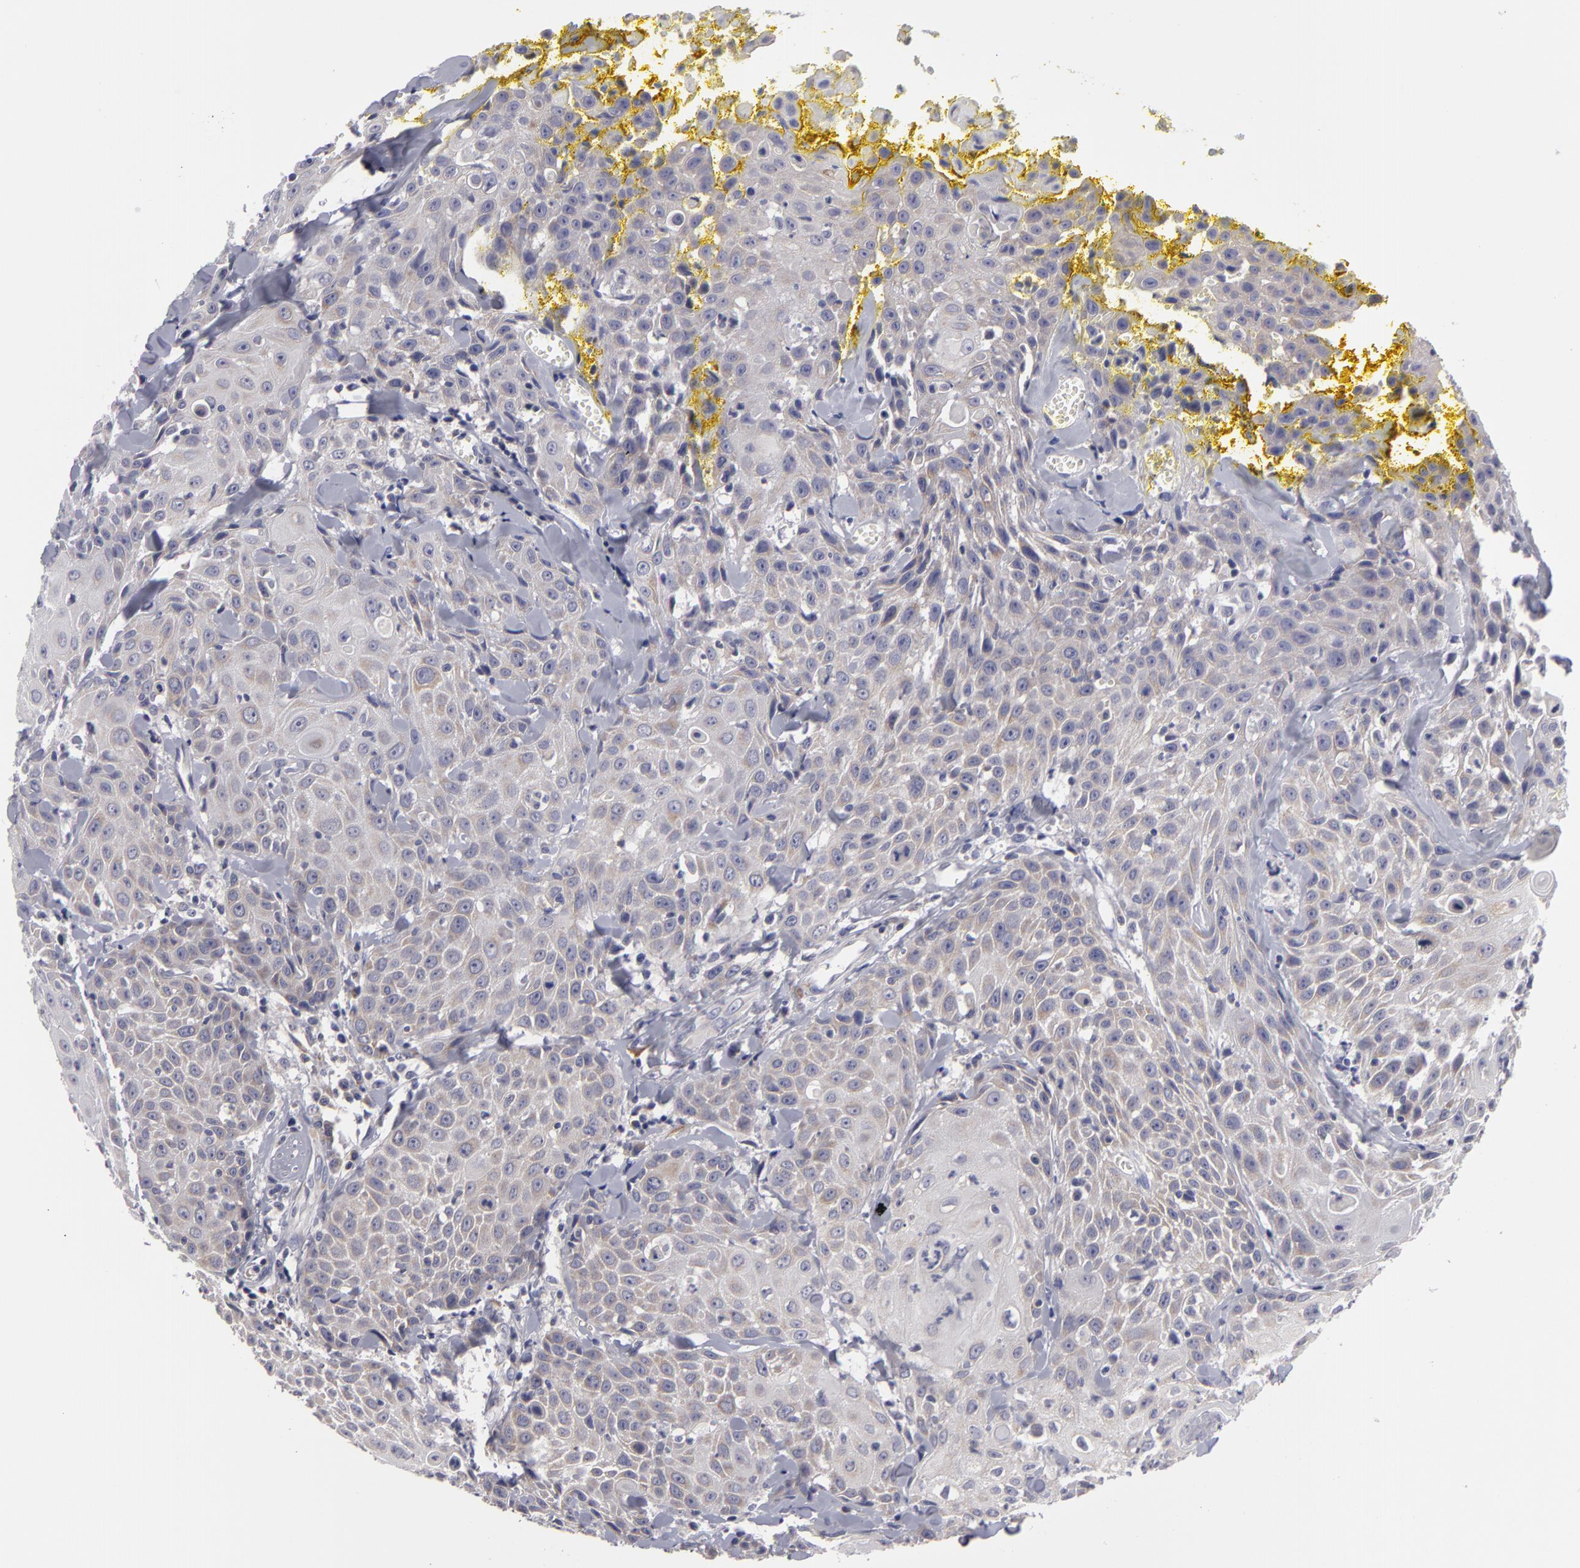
{"staining": {"intensity": "weak", "quantity": "<25%", "location": "cytoplasmic/membranous"}, "tissue": "head and neck cancer", "cell_type": "Tumor cells", "image_type": "cancer", "snomed": [{"axis": "morphology", "description": "Squamous cell carcinoma, NOS"}, {"axis": "topography", "description": "Oral tissue"}, {"axis": "topography", "description": "Head-Neck"}], "caption": "IHC photomicrograph of human head and neck cancer stained for a protein (brown), which demonstrates no expression in tumor cells.", "gene": "ATP2B3", "patient": {"sex": "female", "age": 82}}